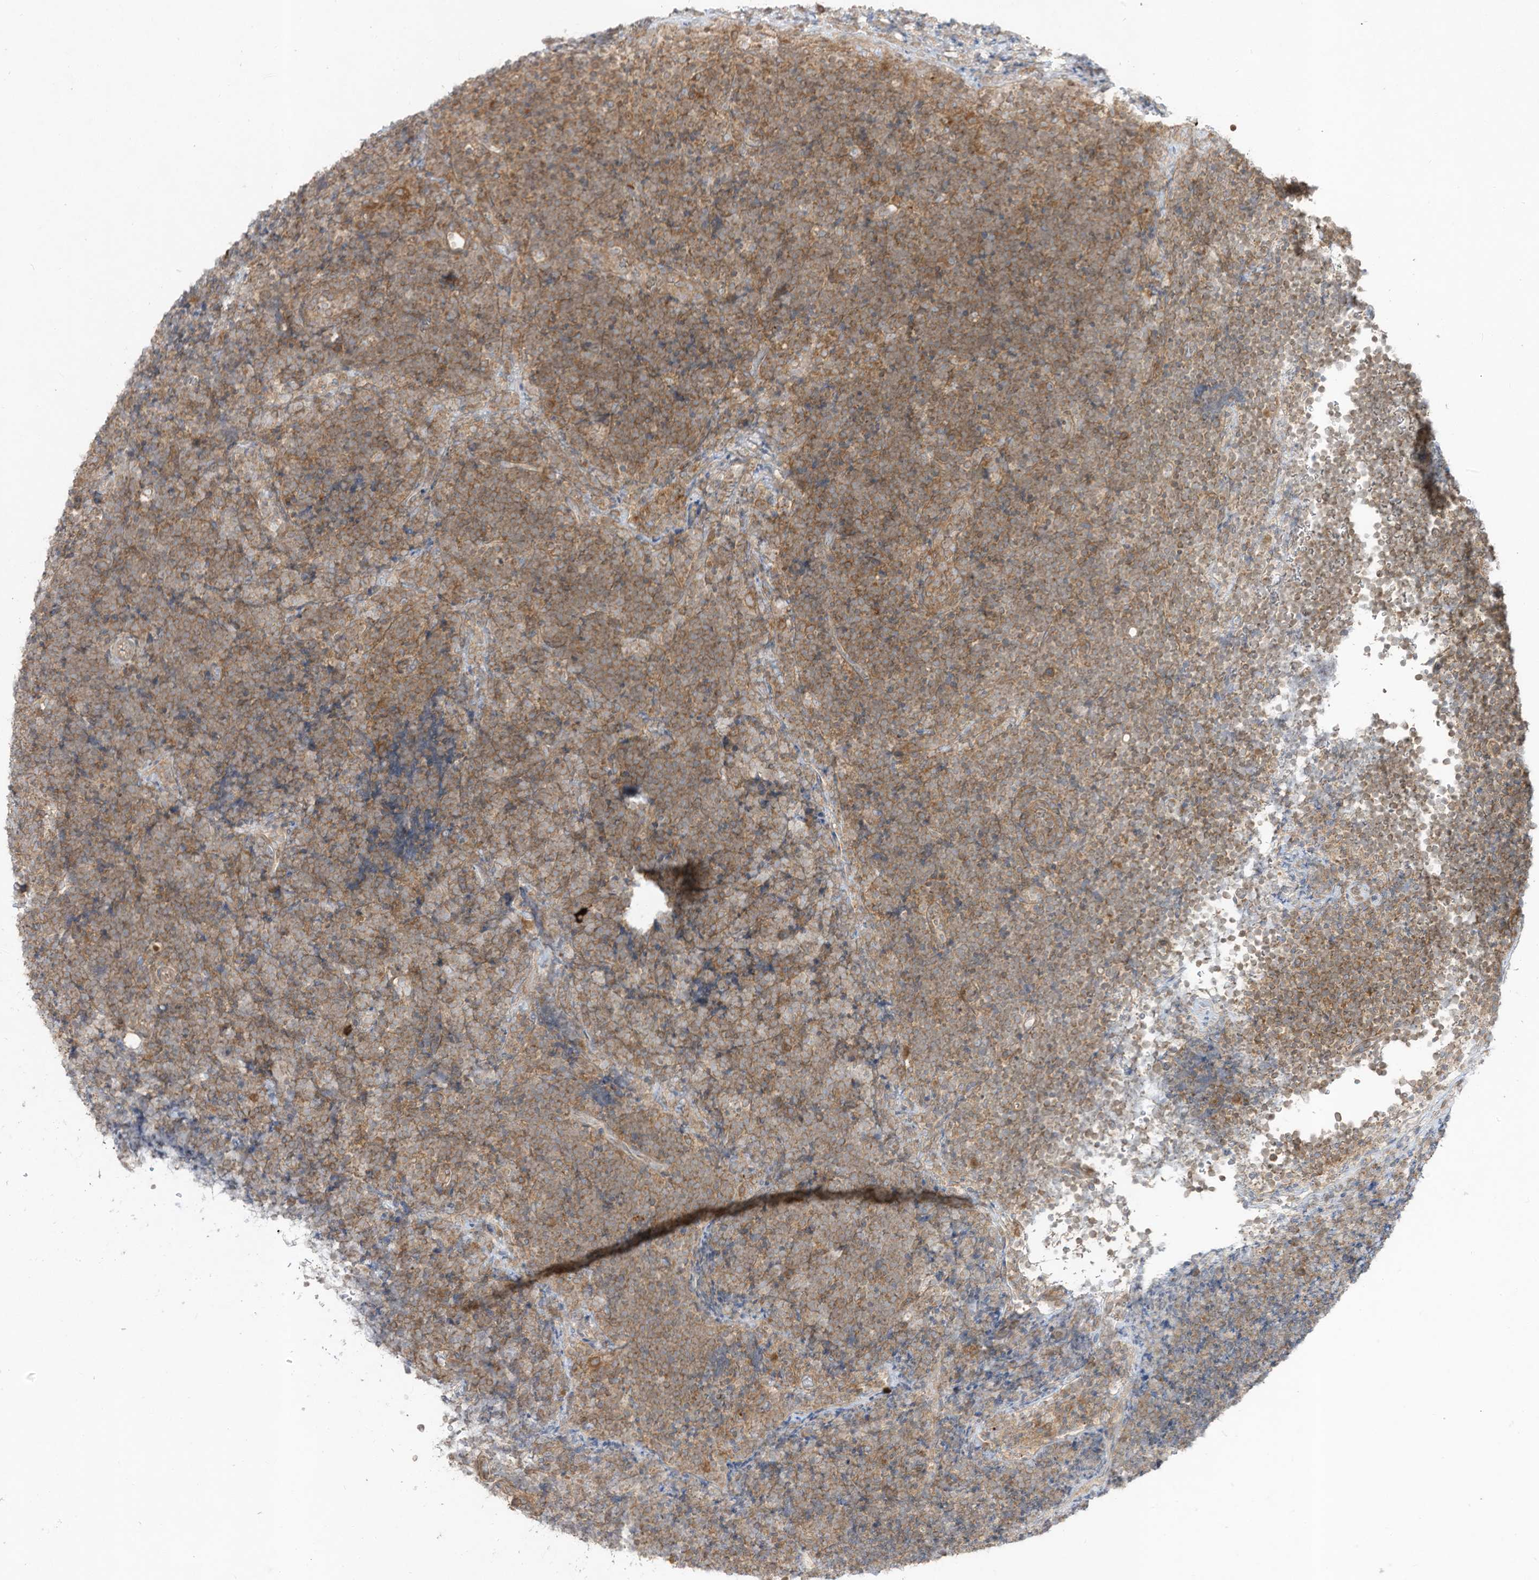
{"staining": {"intensity": "moderate", "quantity": ">75%", "location": "cytoplasmic/membranous"}, "tissue": "lymphoma", "cell_type": "Tumor cells", "image_type": "cancer", "snomed": [{"axis": "morphology", "description": "Malignant lymphoma, non-Hodgkin's type, High grade"}, {"axis": "topography", "description": "Lymph node"}], "caption": "Tumor cells display moderate cytoplasmic/membranous expression in approximately >75% of cells in high-grade malignant lymphoma, non-Hodgkin's type. Ihc stains the protein of interest in brown and the nuclei are stained blue.", "gene": "LDAH", "patient": {"sex": "male", "age": 13}}